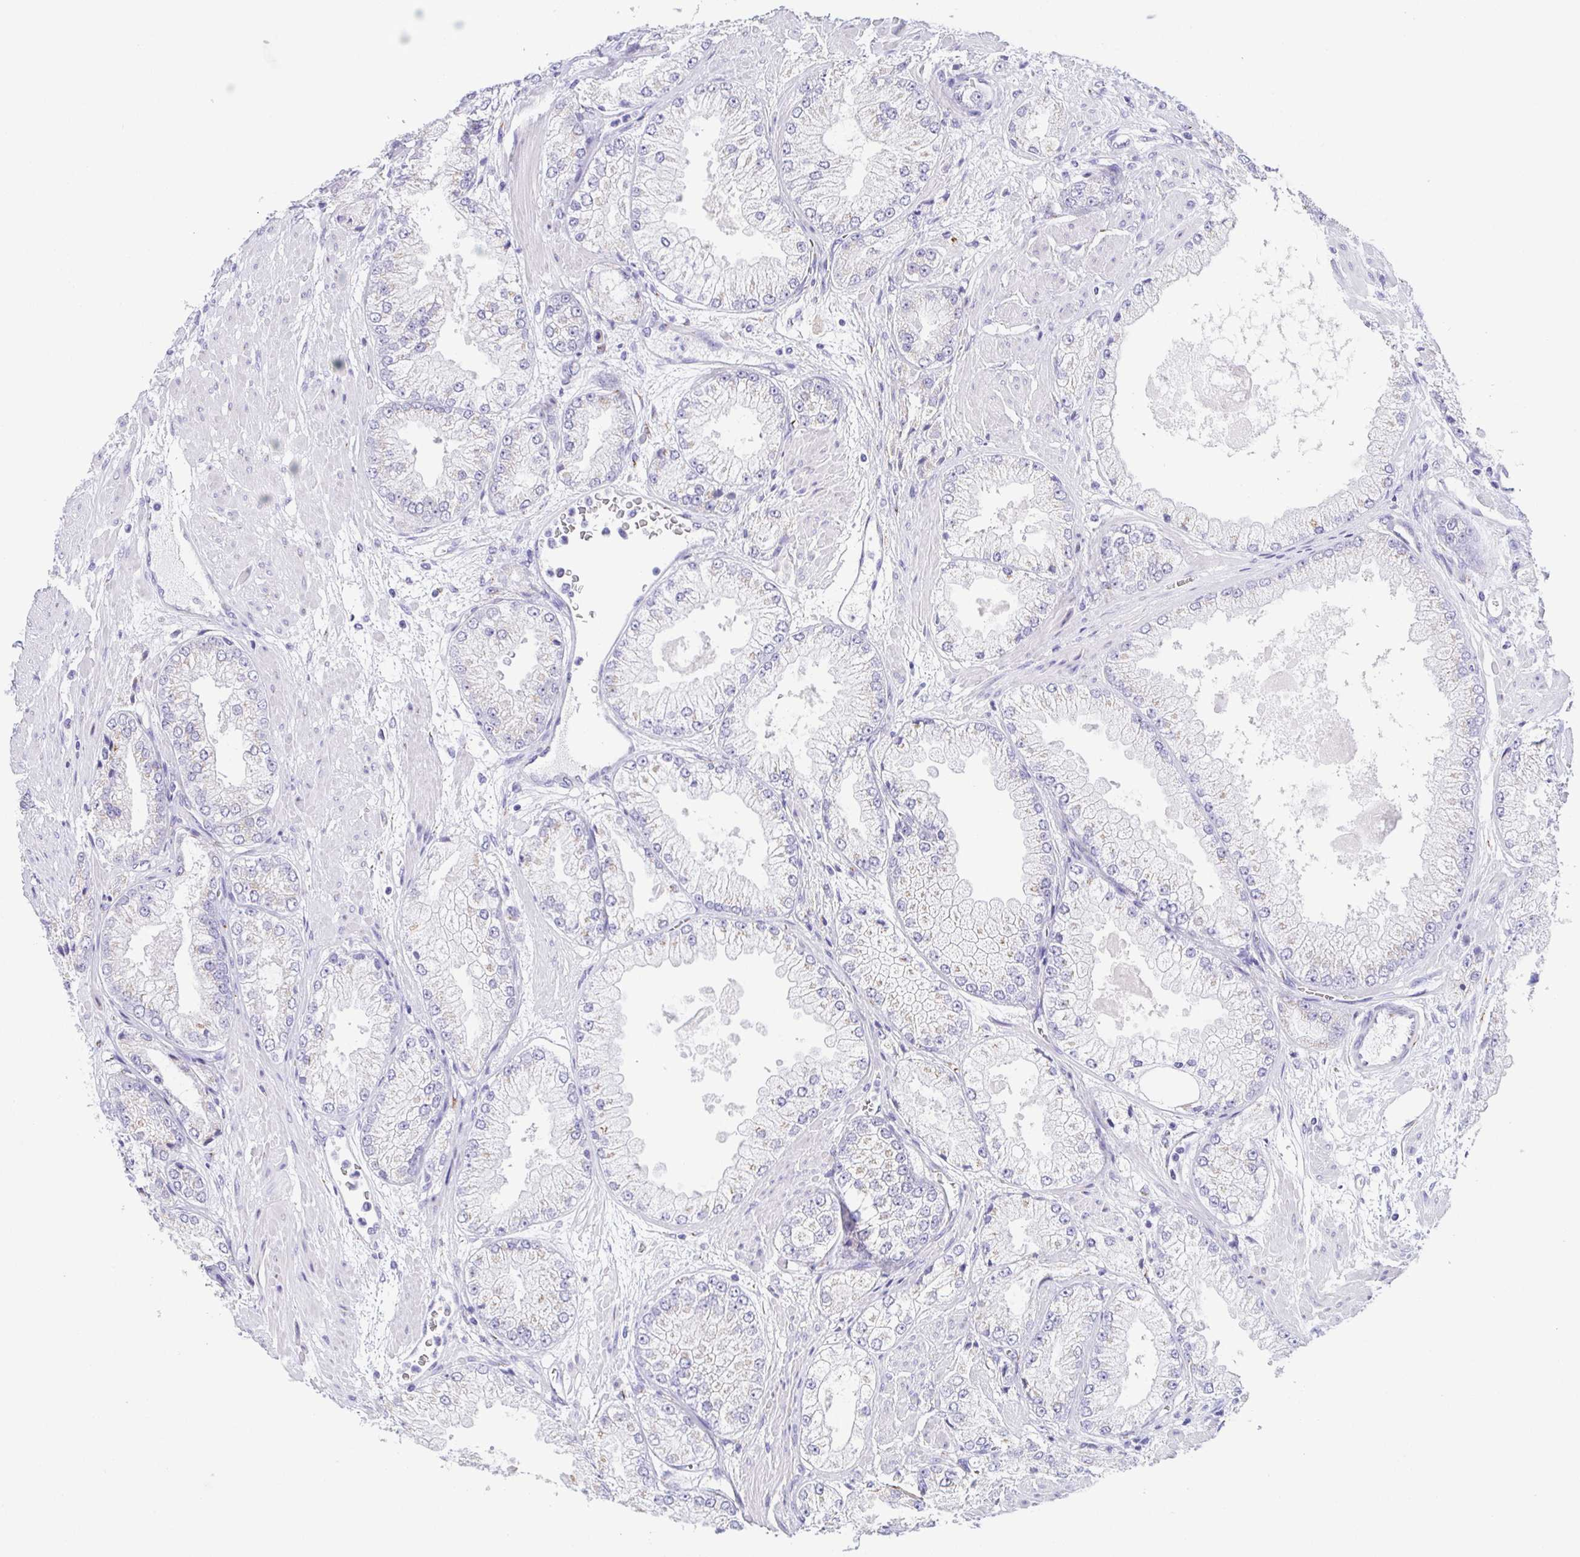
{"staining": {"intensity": "negative", "quantity": "none", "location": "none"}, "tissue": "prostate cancer", "cell_type": "Tumor cells", "image_type": "cancer", "snomed": [{"axis": "morphology", "description": "Adenocarcinoma, High grade"}, {"axis": "topography", "description": "Prostate"}], "caption": "This image is of prostate adenocarcinoma (high-grade) stained with immunohistochemistry to label a protein in brown with the nuclei are counter-stained blue. There is no expression in tumor cells.", "gene": "SULT1B1", "patient": {"sex": "male", "age": 68}}